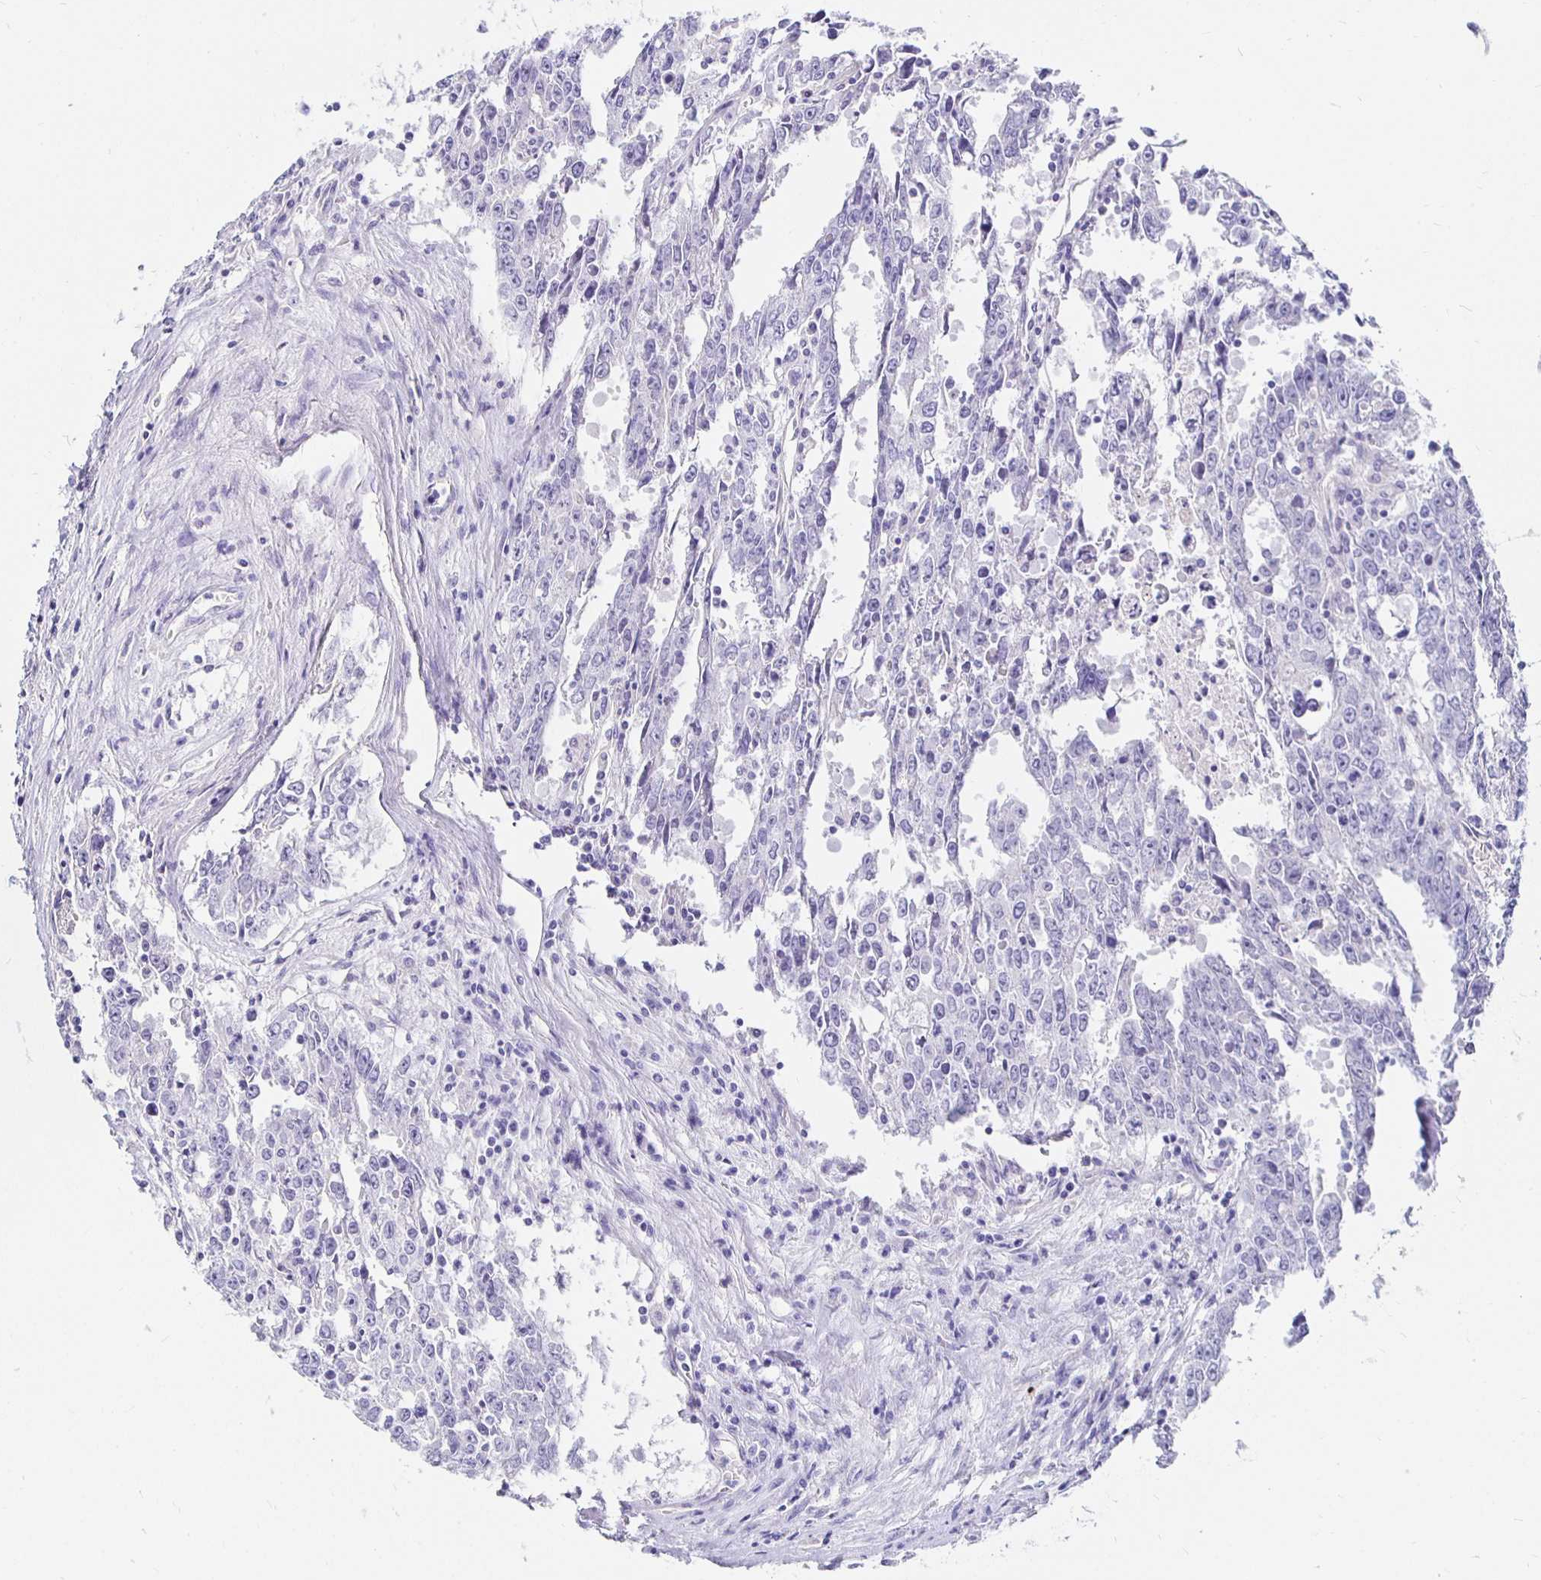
{"staining": {"intensity": "negative", "quantity": "none", "location": "none"}, "tissue": "testis cancer", "cell_type": "Tumor cells", "image_type": "cancer", "snomed": [{"axis": "morphology", "description": "Carcinoma, Embryonal, NOS"}, {"axis": "topography", "description": "Testis"}], "caption": "A high-resolution image shows immunohistochemistry staining of testis cancer, which displays no significant positivity in tumor cells. (DAB (3,3'-diaminobenzidine) immunohistochemistry (IHC) visualized using brightfield microscopy, high magnification).", "gene": "UMOD", "patient": {"sex": "male", "age": 22}}